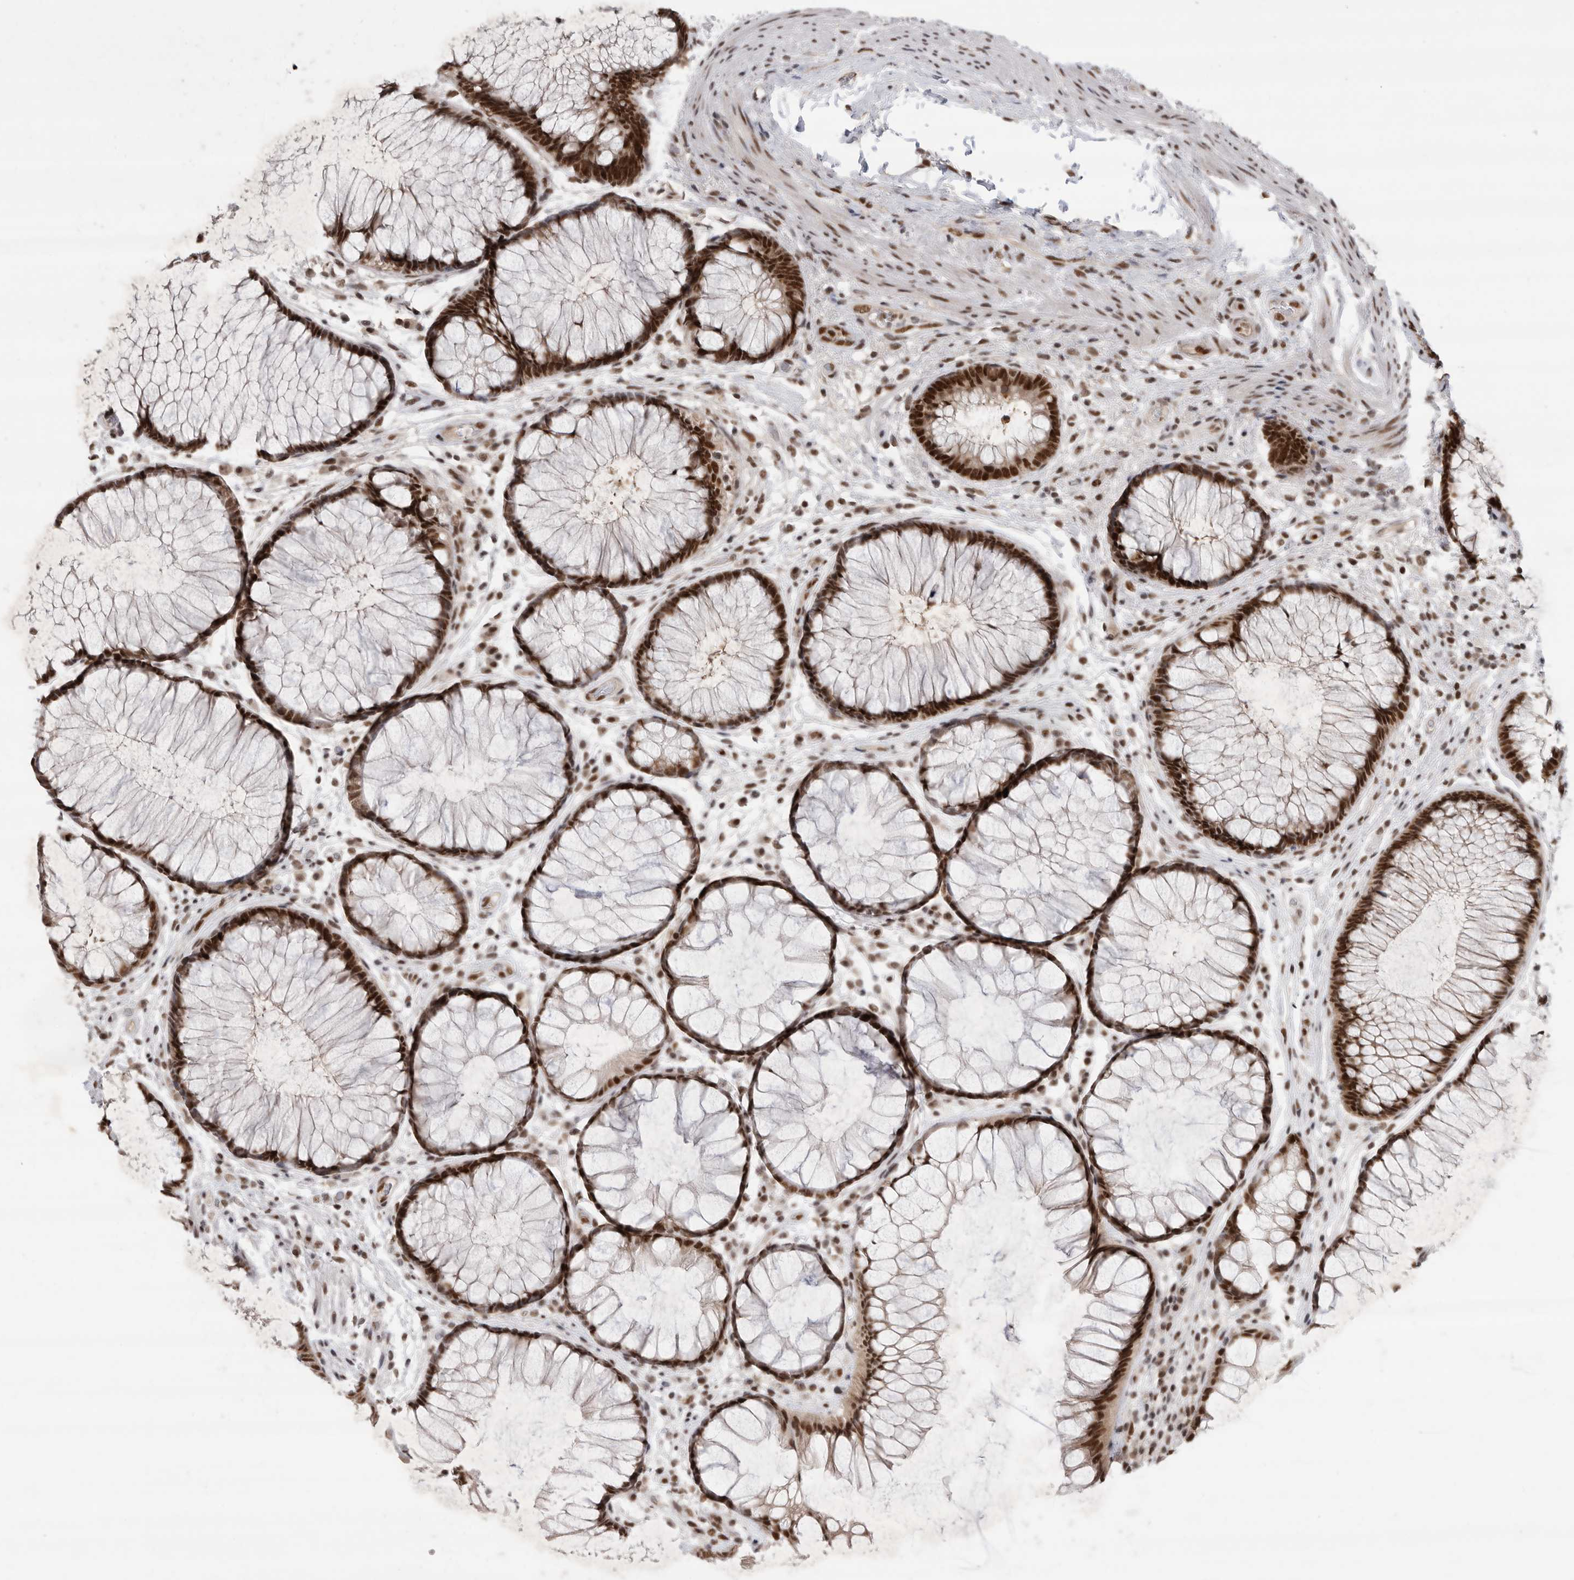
{"staining": {"intensity": "strong", "quantity": ">75%", "location": "nuclear"}, "tissue": "rectum", "cell_type": "Glandular cells", "image_type": "normal", "snomed": [{"axis": "morphology", "description": "Normal tissue, NOS"}, {"axis": "topography", "description": "Rectum"}], "caption": "A high amount of strong nuclear staining is appreciated in approximately >75% of glandular cells in unremarkable rectum.", "gene": "ZNF830", "patient": {"sex": "male", "age": 51}}